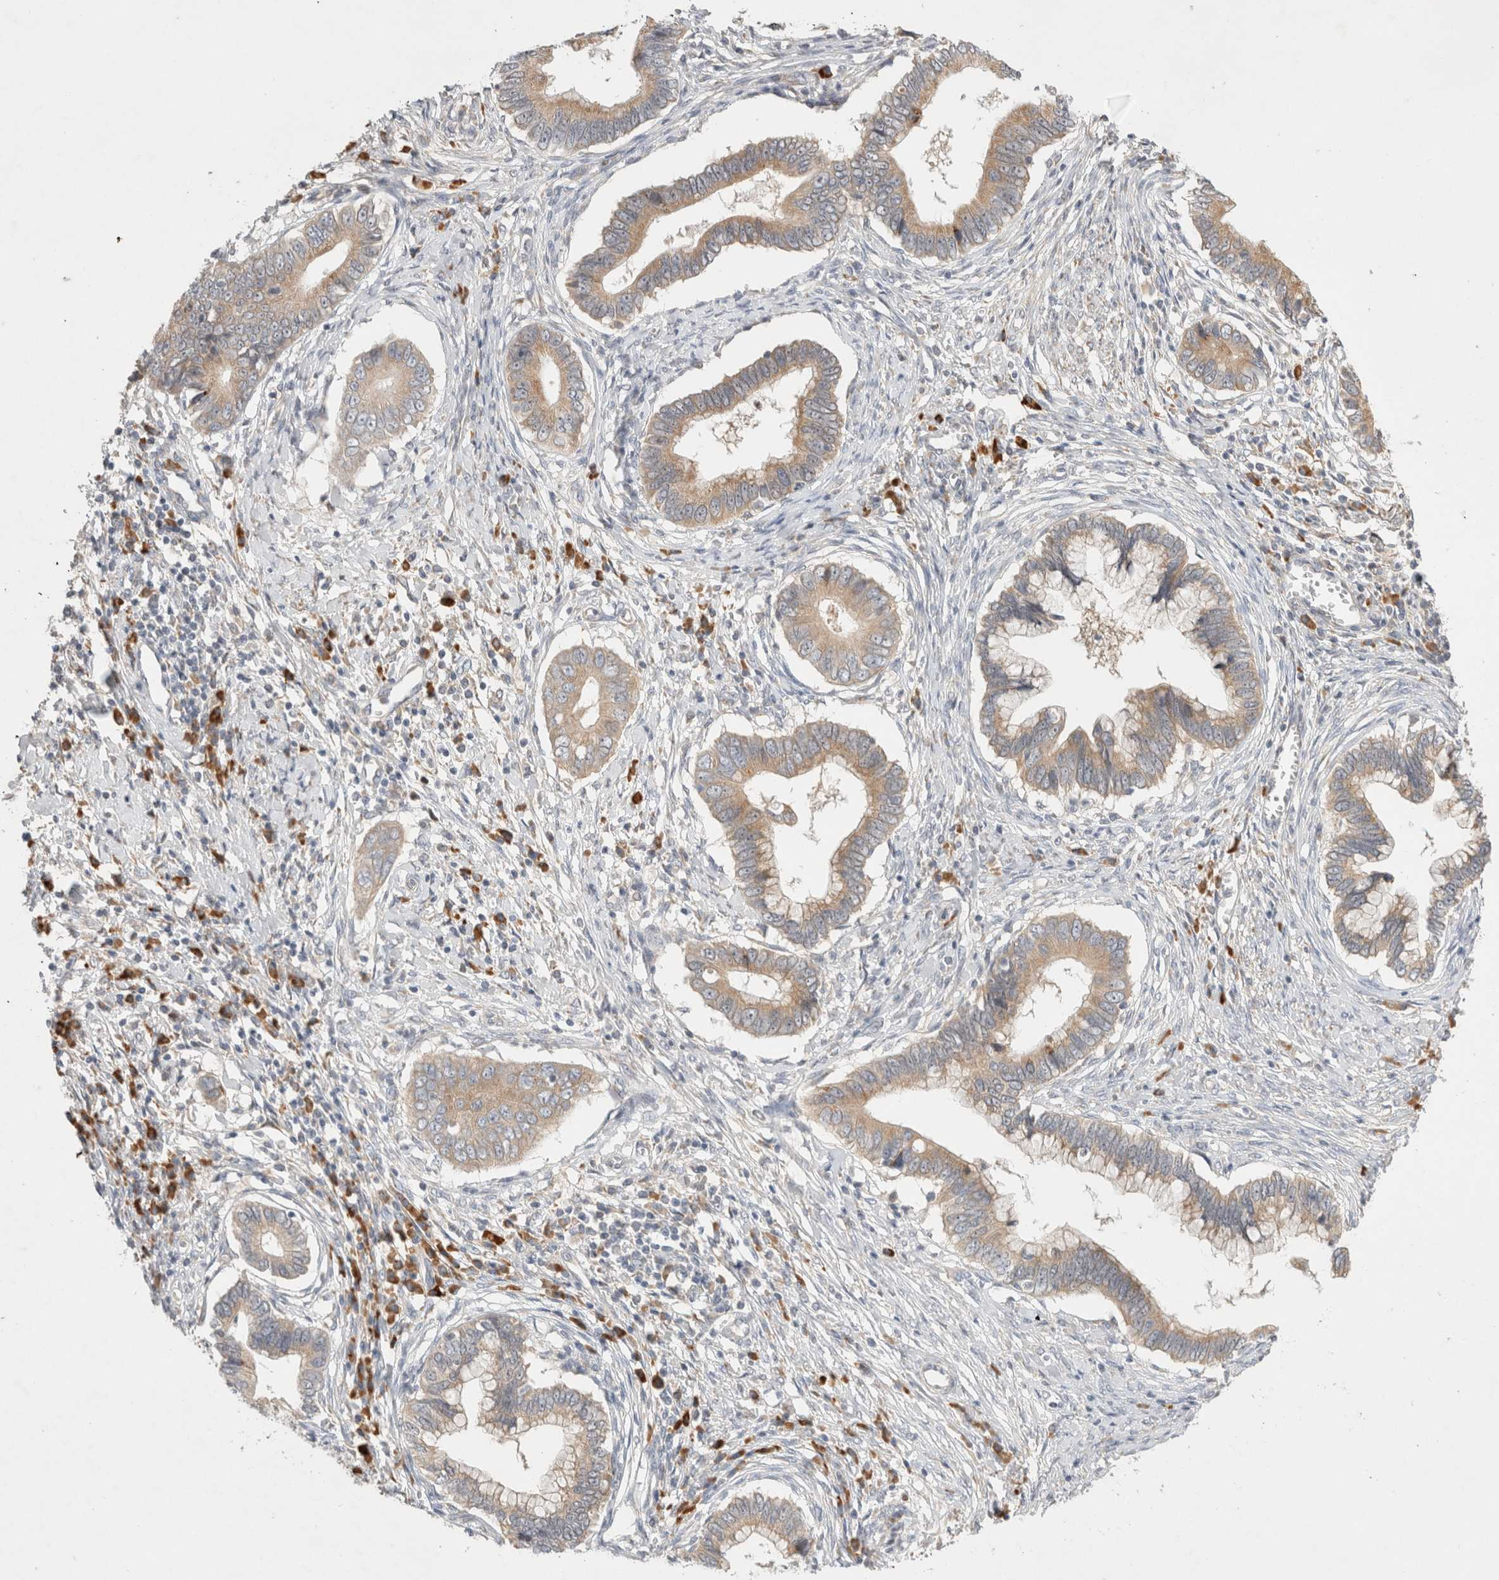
{"staining": {"intensity": "weak", "quantity": ">75%", "location": "cytoplasmic/membranous"}, "tissue": "cervical cancer", "cell_type": "Tumor cells", "image_type": "cancer", "snomed": [{"axis": "morphology", "description": "Adenocarcinoma, NOS"}, {"axis": "topography", "description": "Cervix"}], "caption": "Adenocarcinoma (cervical) stained for a protein displays weak cytoplasmic/membranous positivity in tumor cells.", "gene": "NEDD4L", "patient": {"sex": "female", "age": 44}}